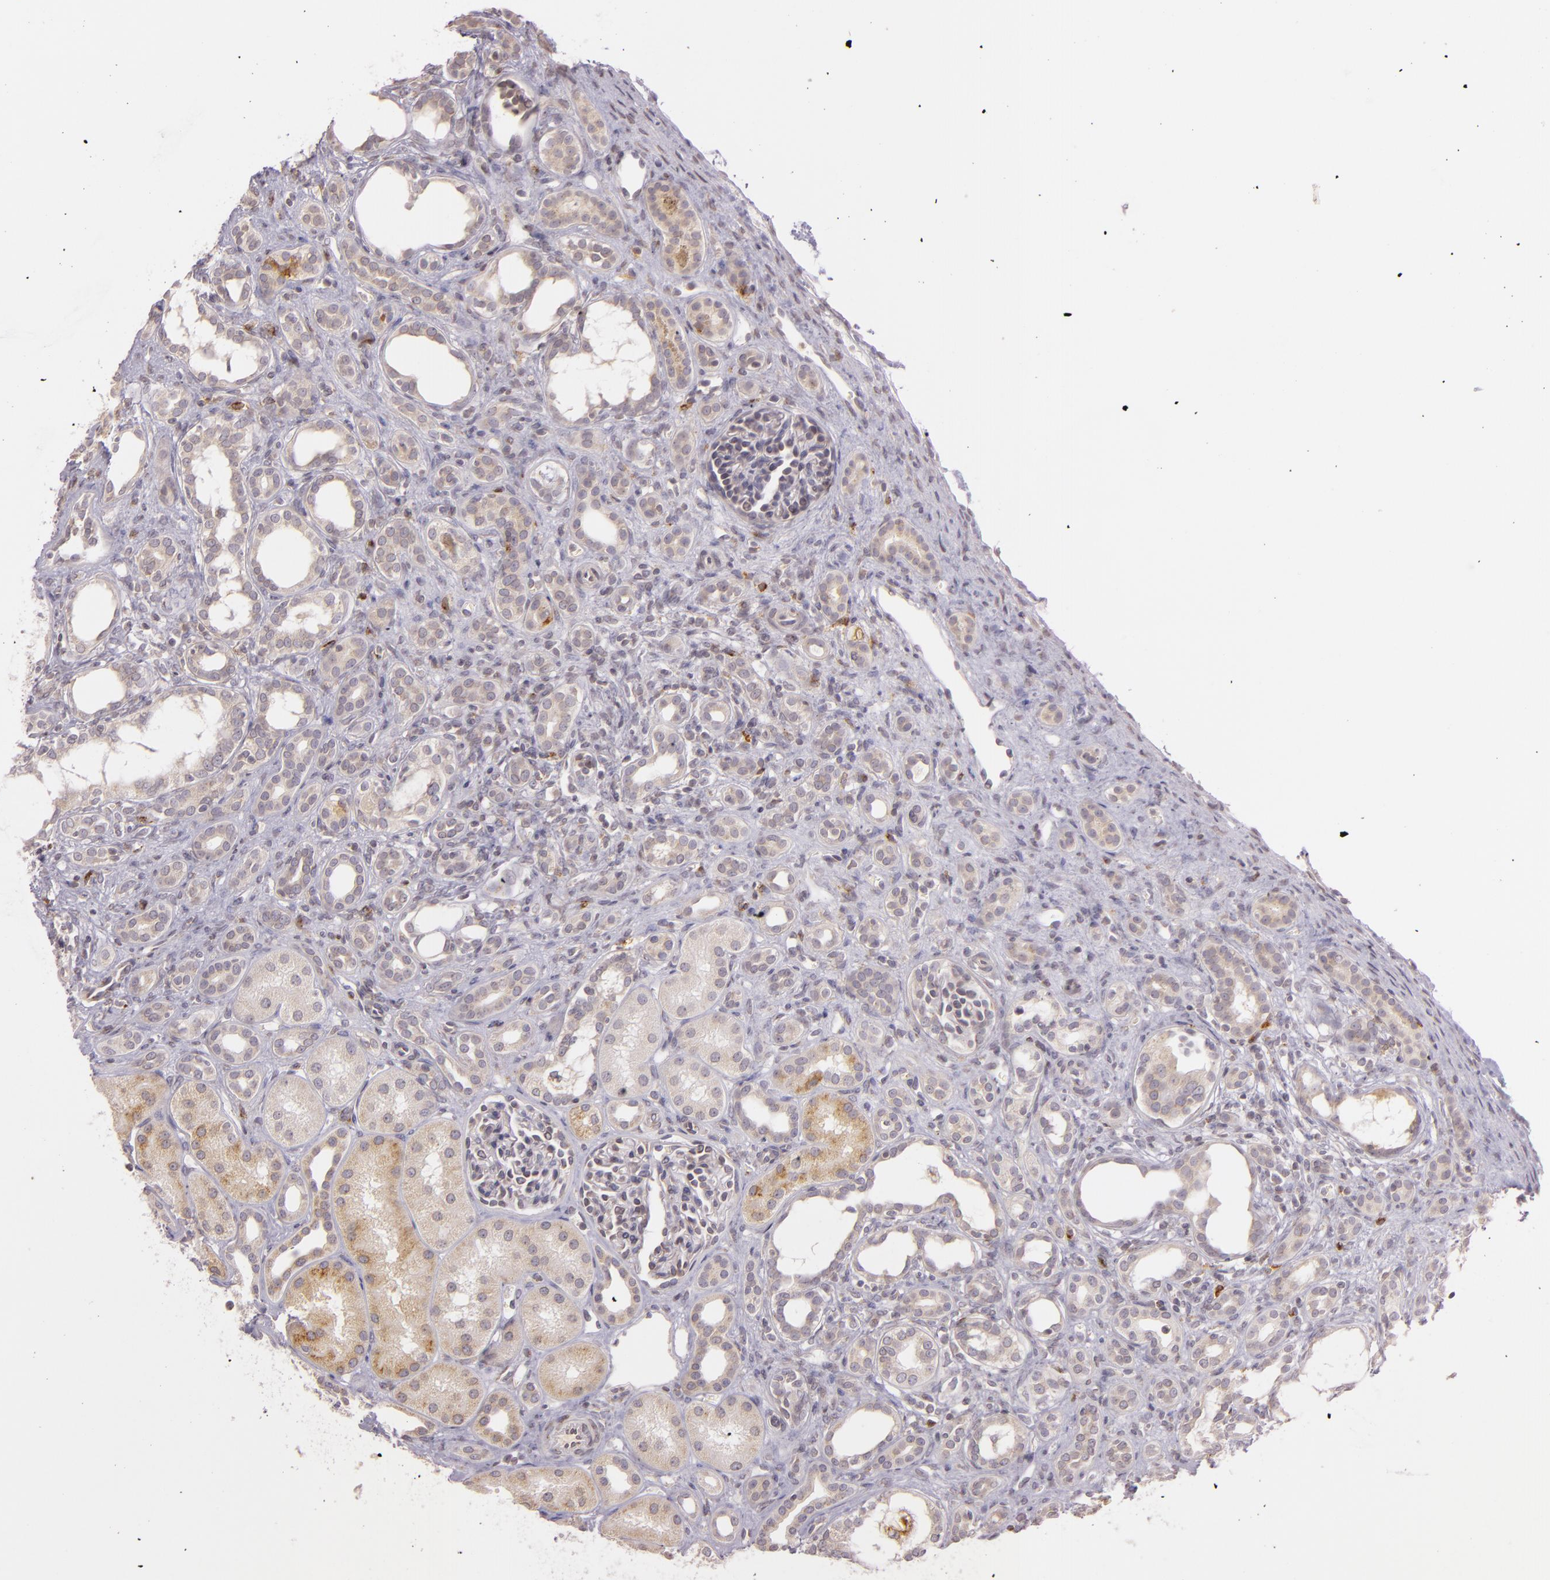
{"staining": {"intensity": "moderate", "quantity": "25%-75%", "location": "cytoplasmic/membranous"}, "tissue": "kidney", "cell_type": "Cells in glomeruli", "image_type": "normal", "snomed": [{"axis": "morphology", "description": "Normal tissue, NOS"}, {"axis": "topography", "description": "Kidney"}], "caption": "Immunohistochemistry (IHC) of normal human kidney displays medium levels of moderate cytoplasmic/membranous staining in about 25%-75% of cells in glomeruli.", "gene": "LGMN", "patient": {"sex": "male", "age": 7}}